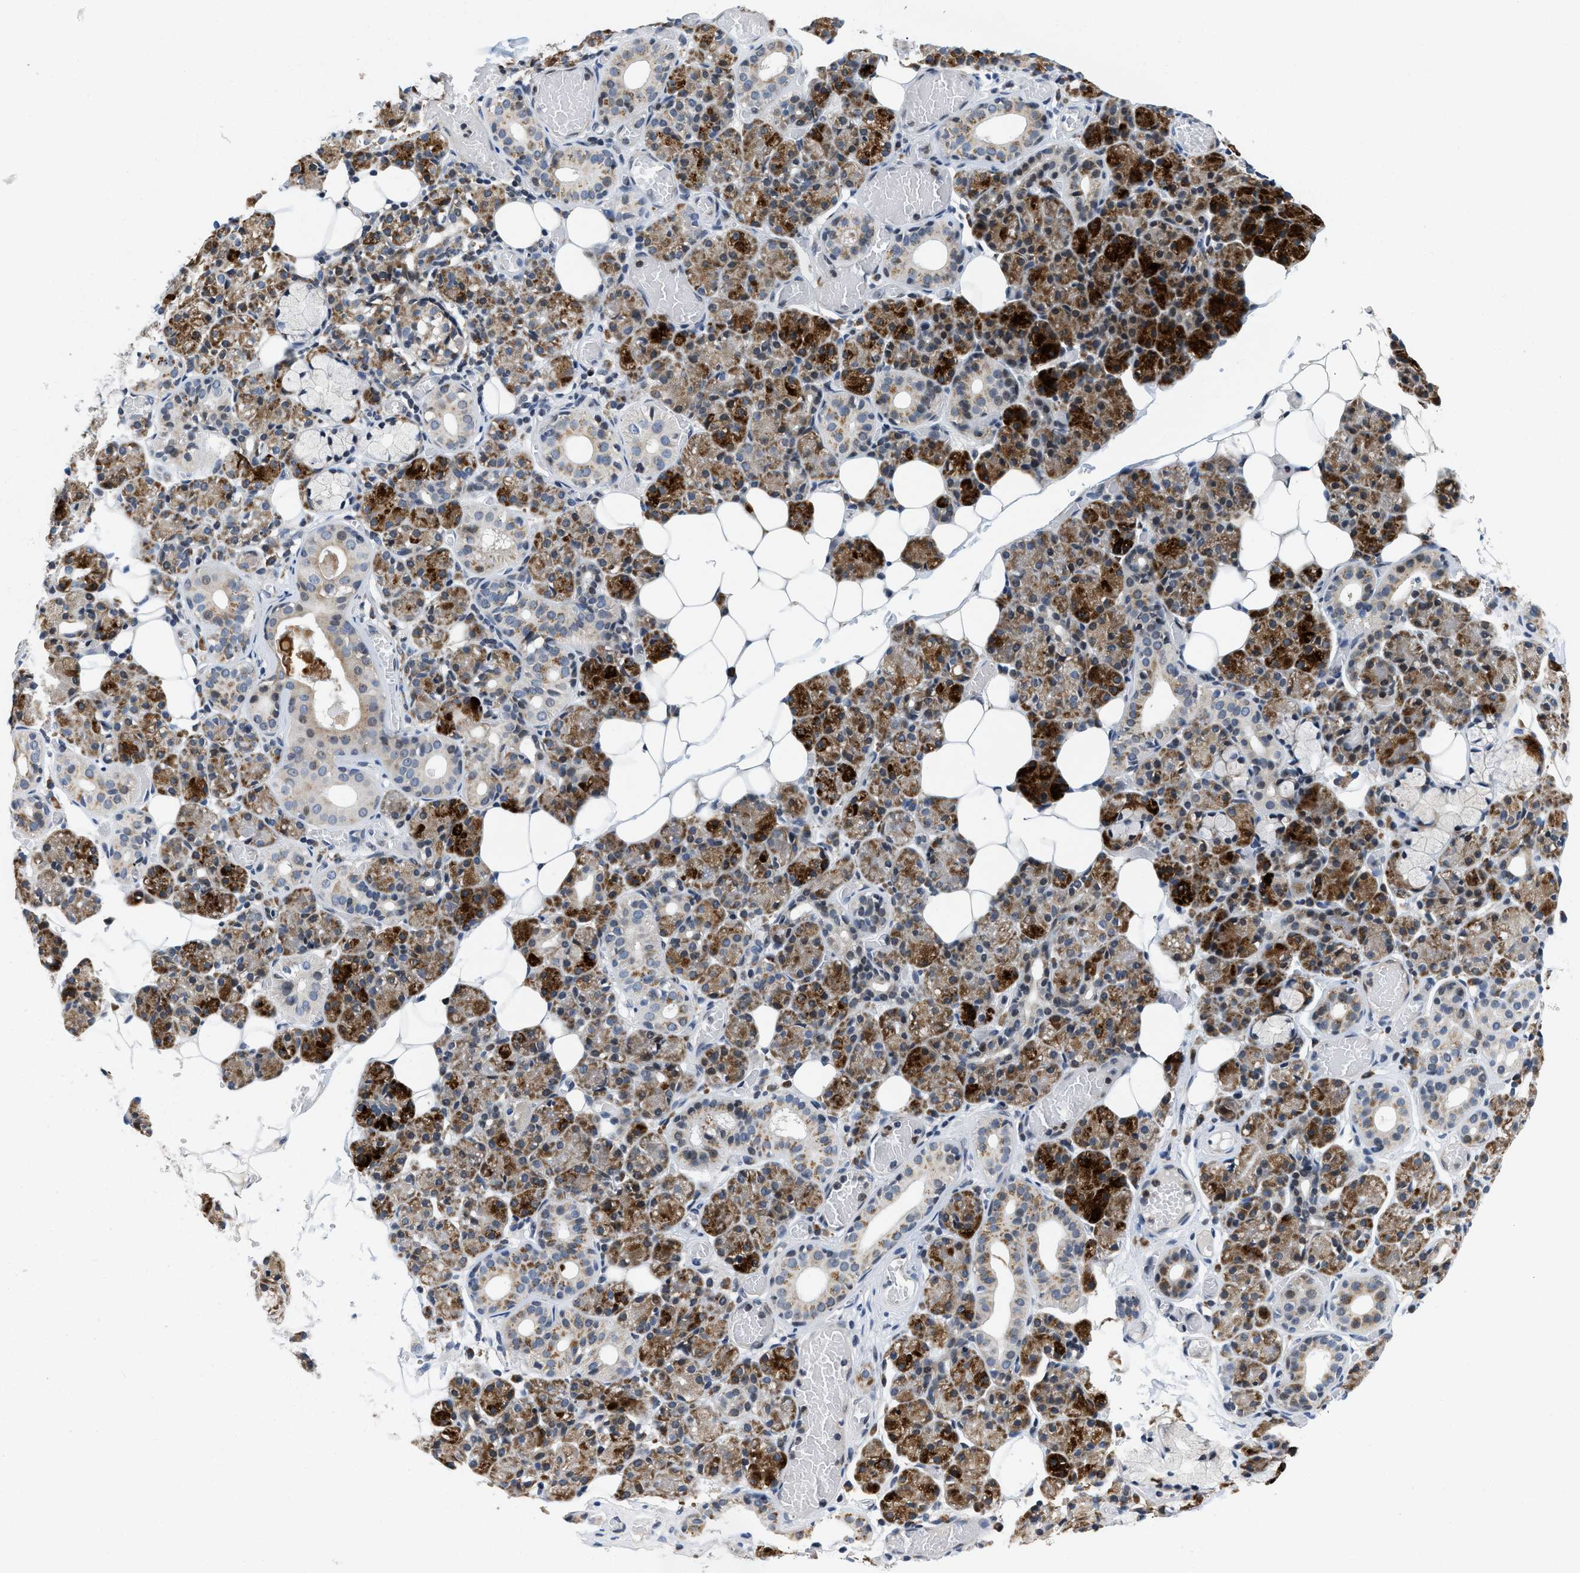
{"staining": {"intensity": "strong", "quantity": "25%-75%", "location": "cytoplasmic/membranous"}, "tissue": "salivary gland", "cell_type": "Glandular cells", "image_type": "normal", "snomed": [{"axis": "morphology", "description": "Normal tissue, NOS"}, {"axis": "topography", "description": "Salivary gland"}], "caption": "DAB (3,3'-diaminobenzidine) immunohistochemical staining of benign human salivary gland shows strong cytoplasmic/membranous protein positivity in approximately 25%-75% of glandular cells.", "gene": "IKBKE", "patient": {"sex": "male", "age": 63}}